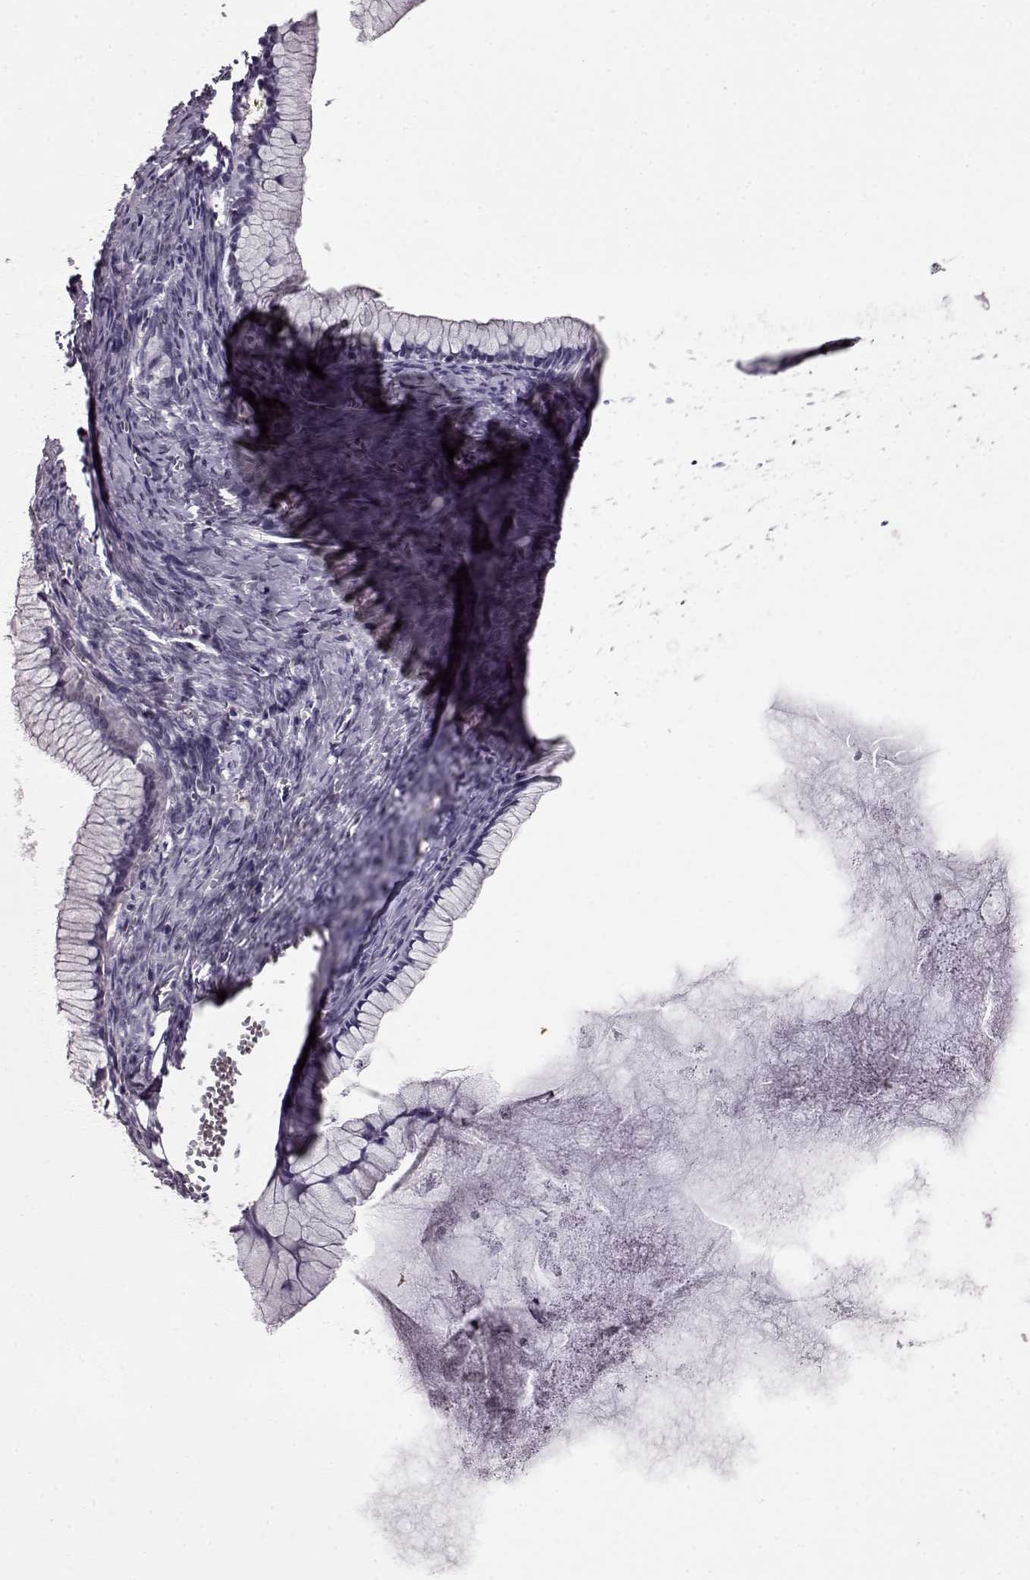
{"staining": {"intensity": "negative", "quantity": "none", "location": "none"}, "tissue": "ovarian cancer", "cell_type": "Tumor cells", "image_type": "cancer", "snomed": [{"axis": "morphology", "description": "Cystadenocarcinoma, mucinous, NOS"}, {"axis": "topography", "description": "Ovary"}], "caption": "A high-resolution histopathology image shows IHC staining of ovarian cancer (mucinous cystadenocarcinoma), which displays no significant staining in tumor cells. The staining is performed using DAB brown chromogen with nuclei counter-stained in using hematoxylin.", "gene": "RP1L1", "patient": {"sex": "female", "age": 41}}